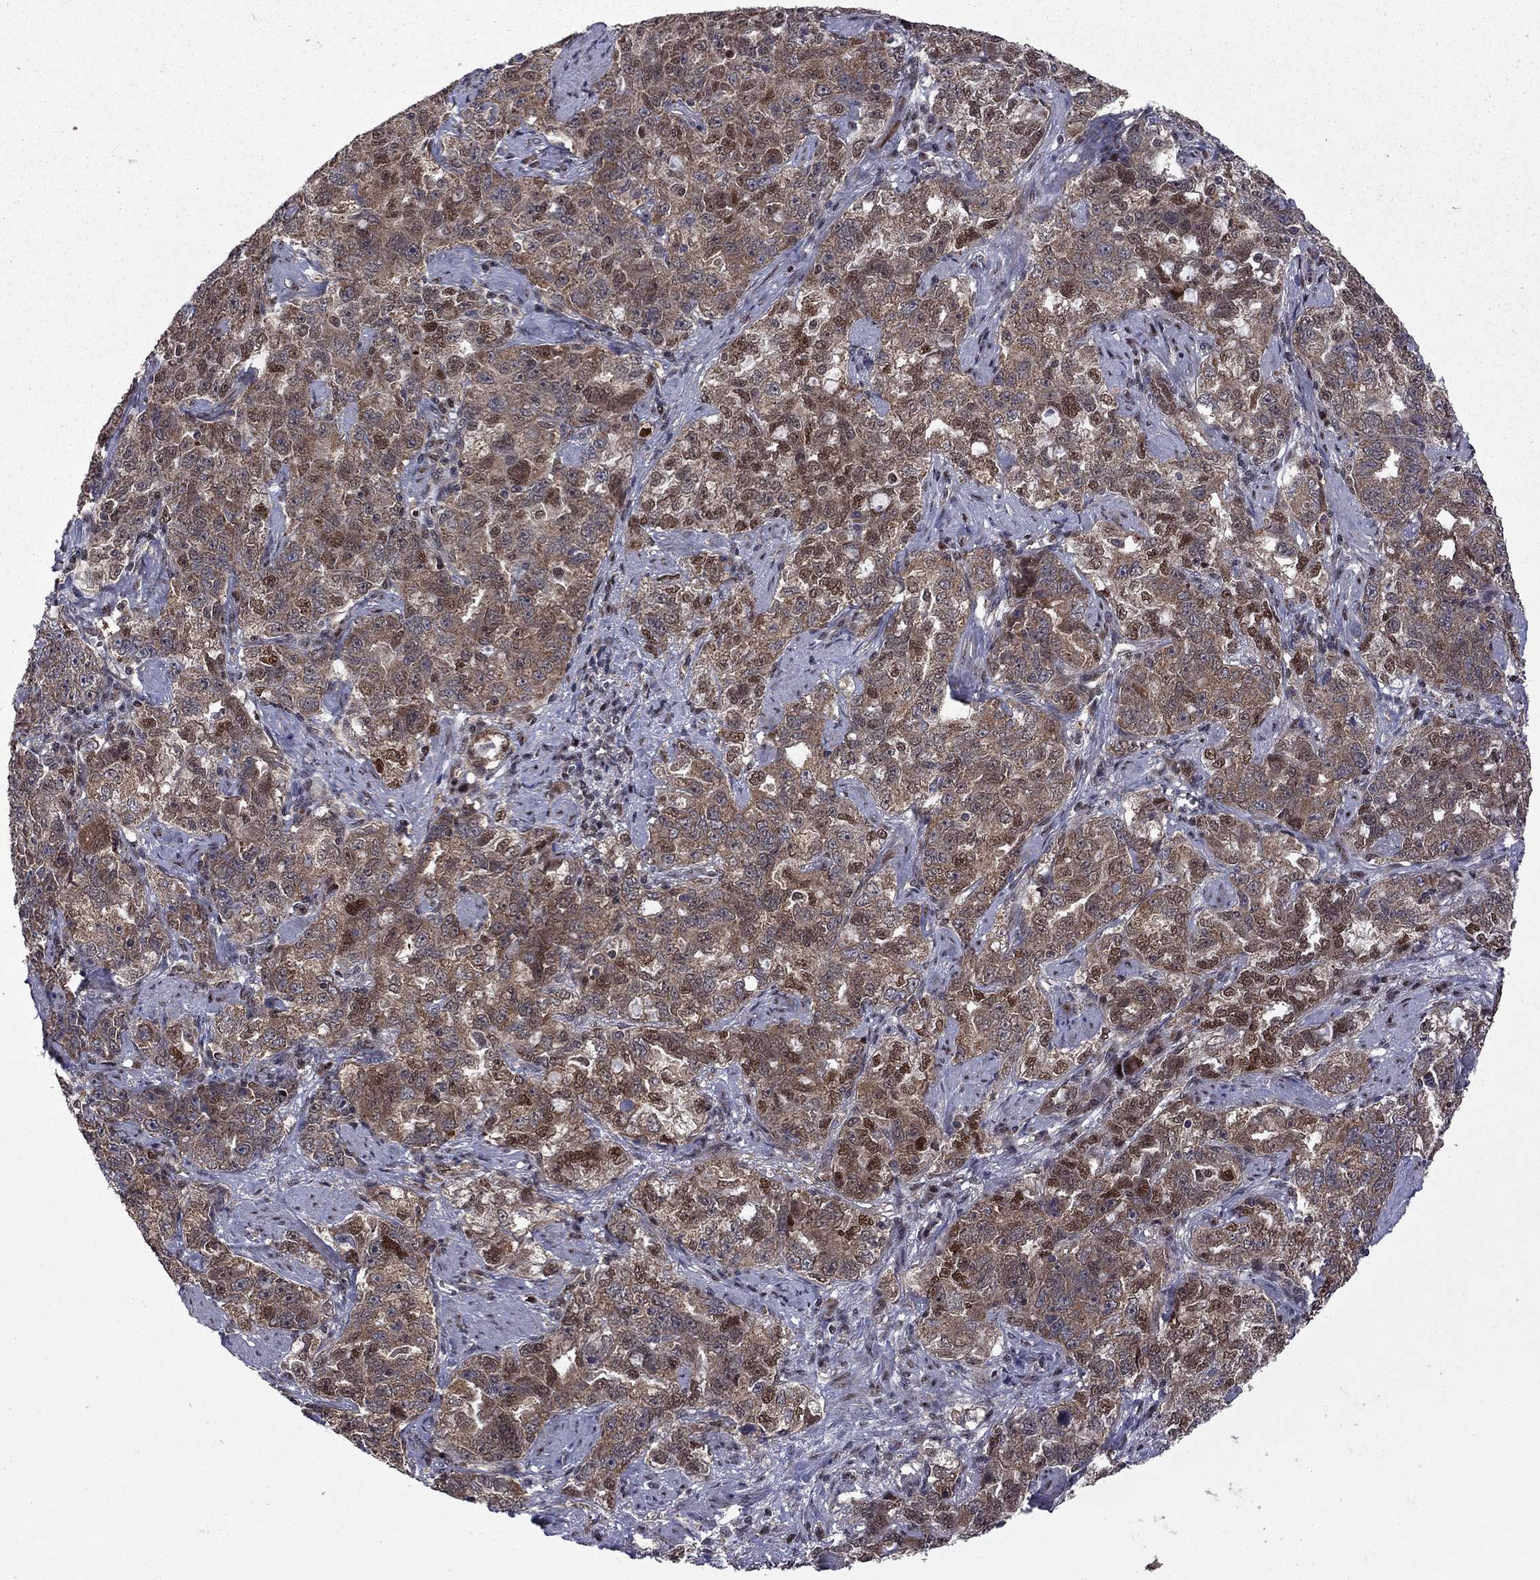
{"staining": {"intensity": "moderate", "quantity": "25%-75%", "location": "cytoplasmic/membranous"}, "tissue": "ovarian cancer", "cell_type": "Tumor cells", "image_type": "cancer", "snomed": [{"axis": "morphology", "description": "Cystadenocarcinoma, serous, NOS"}, {"axis": "topography", "description": "Ovary"}], "caption": "IHC of ovarian cancer (serous cystadenocarcinoma) shows medium levels of moderate cytoplasmic/membranous staining in about 25%-75% of tumor cells.", "gene": "IPP", "patient": {"sex": "female", "age": 51}}